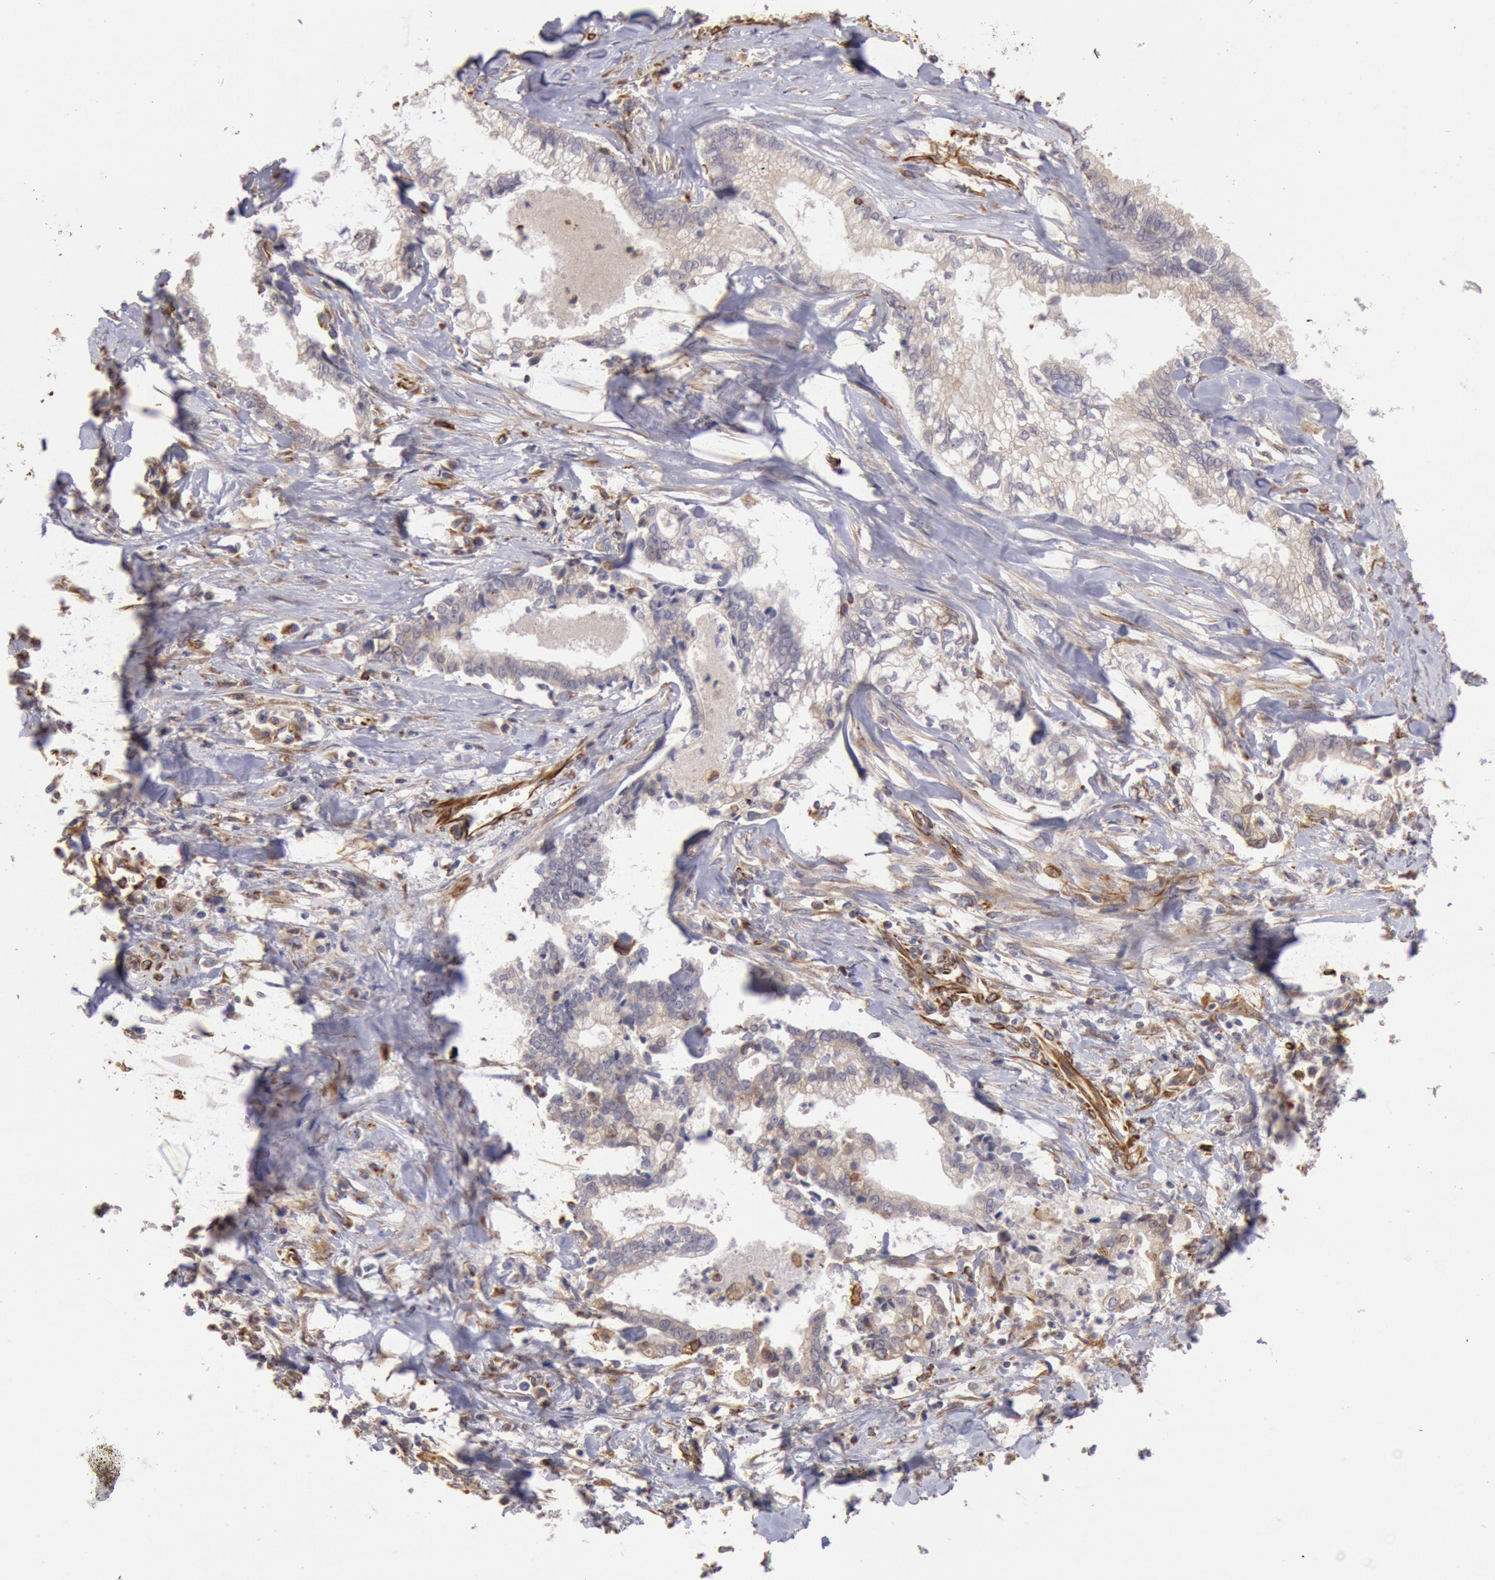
{"staining": {"intensity": "weak", "quantity": "25%-75%", "location": "cytoplasmic/membranous"}, "tissue": "liver cancer", "cell_type": "Tumor cells", "image_type": "cancer", "snomed": [{"axis": "morphology", "description": "Cholangiocarcinoma"}, {"axis": "topography", "description": "Liver"}], "caption": "A histopathology image showing weak cytoplasmic/membranous positivity in about 25%-75% of tumor cells in liver cancer, as visualized by brown immunohistochemical staining.", "gene": "RNF139", "patient": {"sex": "male", "age": 57}}